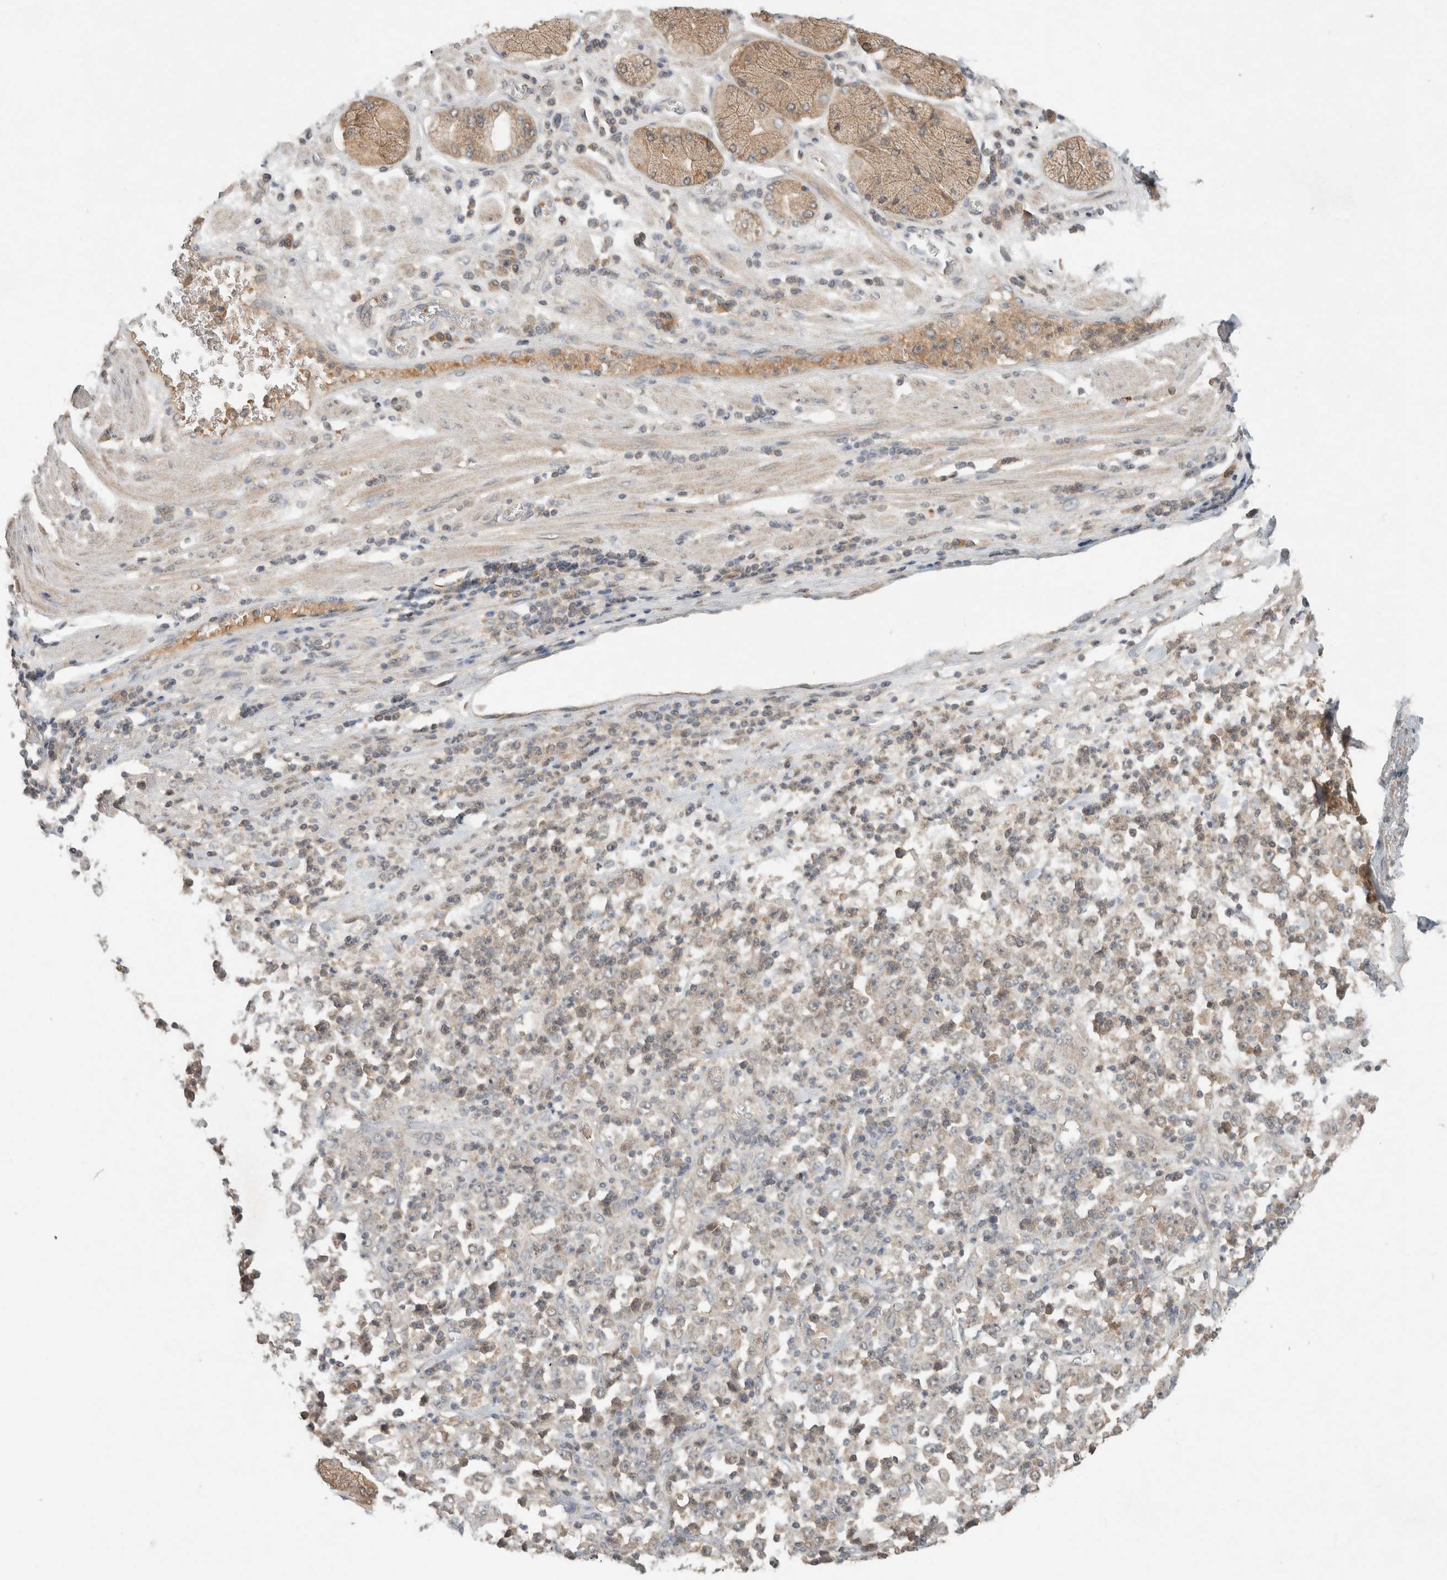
{"staining": {"intensity": "weak", "quantity": "<25%", "location": "cytoplasmic/membranous"}, "tissue": "stomach cancer", "cell_type": "Tumor cells", "image_type": "cancer", "snomed": [{"axis": "morphology", "description": "Normal tissue, NOS"}, {"axis": "morphology", "description": "Adenocarcinoma, NOS"}, {"axis": "topography", "description": "Stomach, upper"}, {"axis": "topography", "description": "Stomach"}], "caption": "Tumor cells show no significant expression in stomach cancer (adenocarcinoma).", "gene": "LOXL2", "patient": {"sex": "male", "age": 59}}